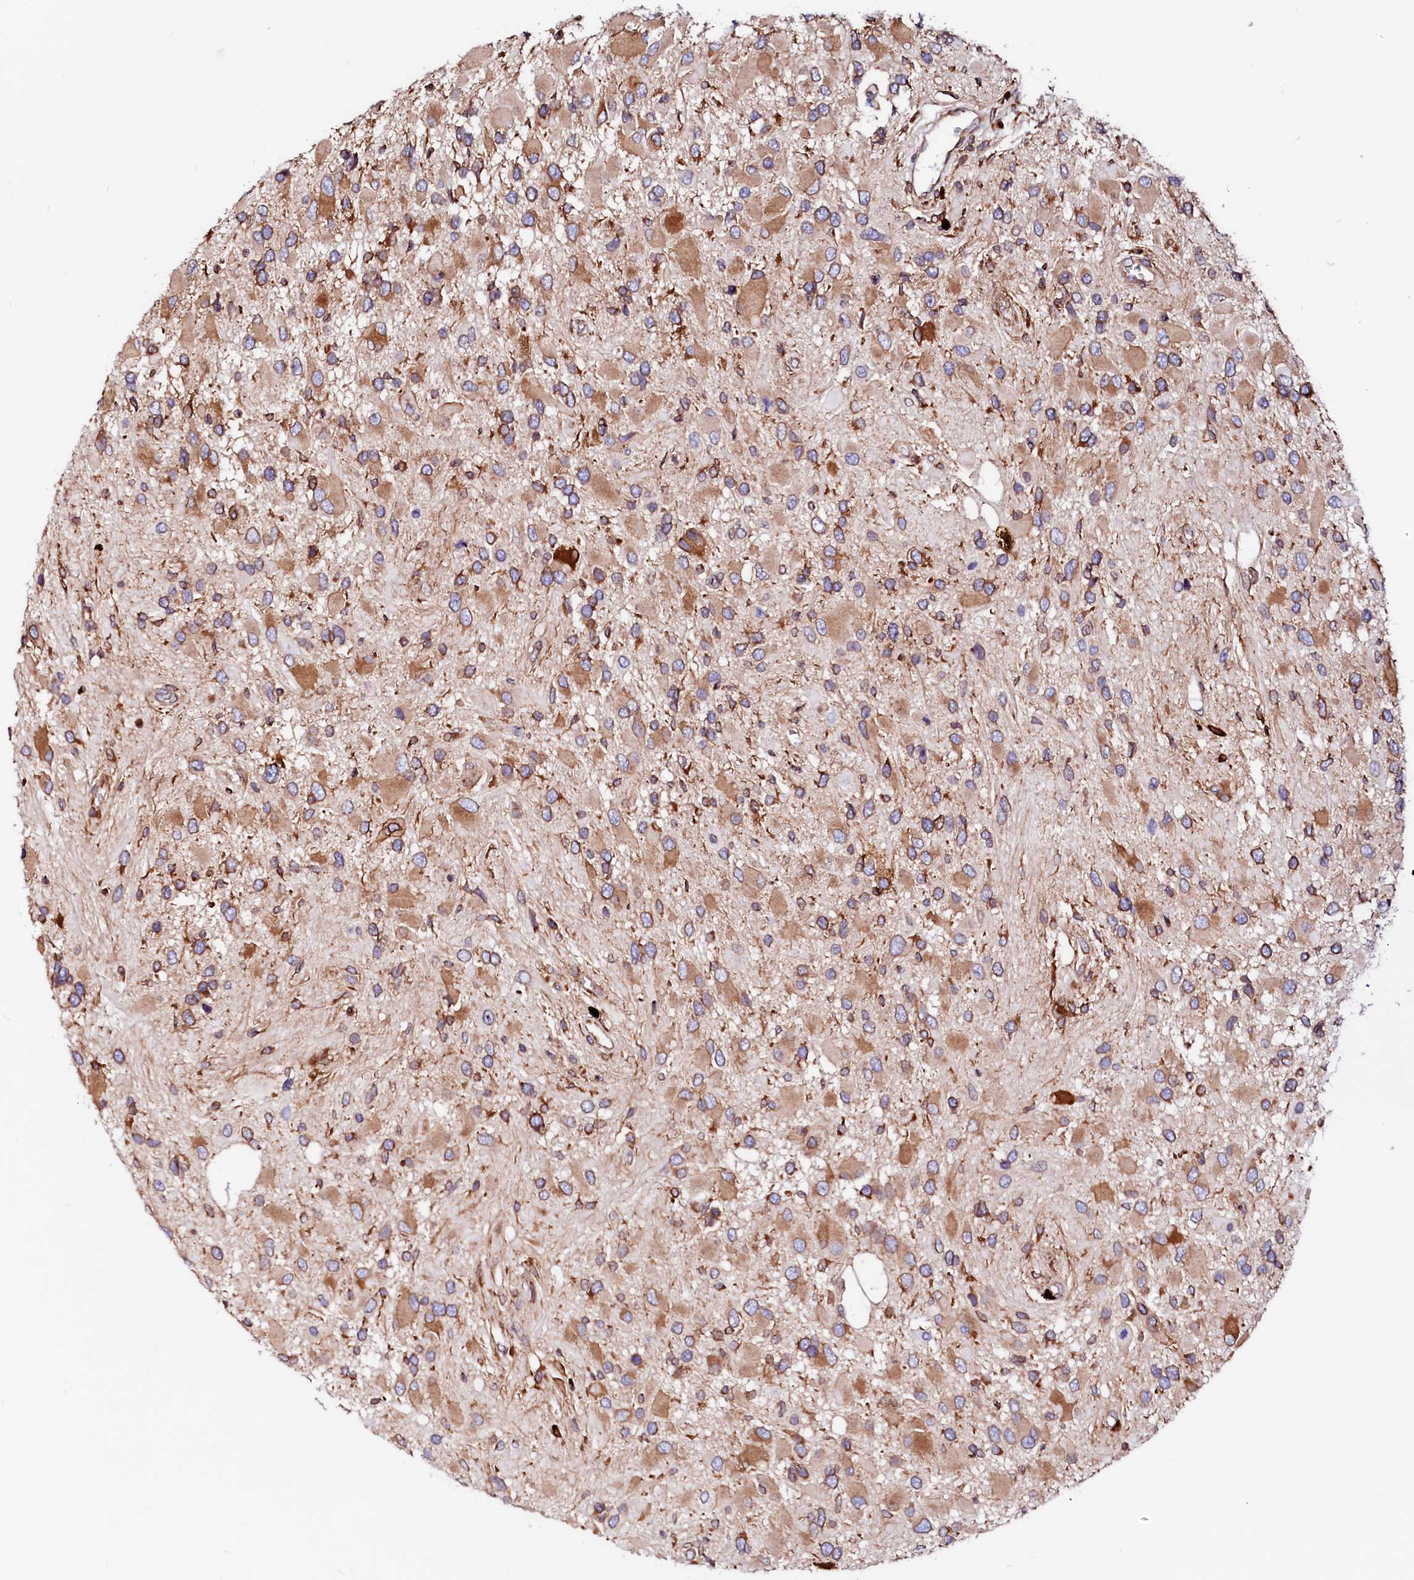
{"staining": {"intensity": "moderate", "quantity": ">75%", "location": "cytoplasmic/membranous"}, "tissue": "glioma", "cell_type": "Tumor cells", "image_type": "cancer", "snomed": [{"axis": "morphology", "description": "Glioma, malignant, High grade"}, {"axis": "topography", "description": "Brain"}], "caption": "Moderate cytoplasmic/membranous protein staining is seen in about >75% of tumor cells in glioma.", "gene": "DERL1", "patient": {"sex": "male", "age": 53}}